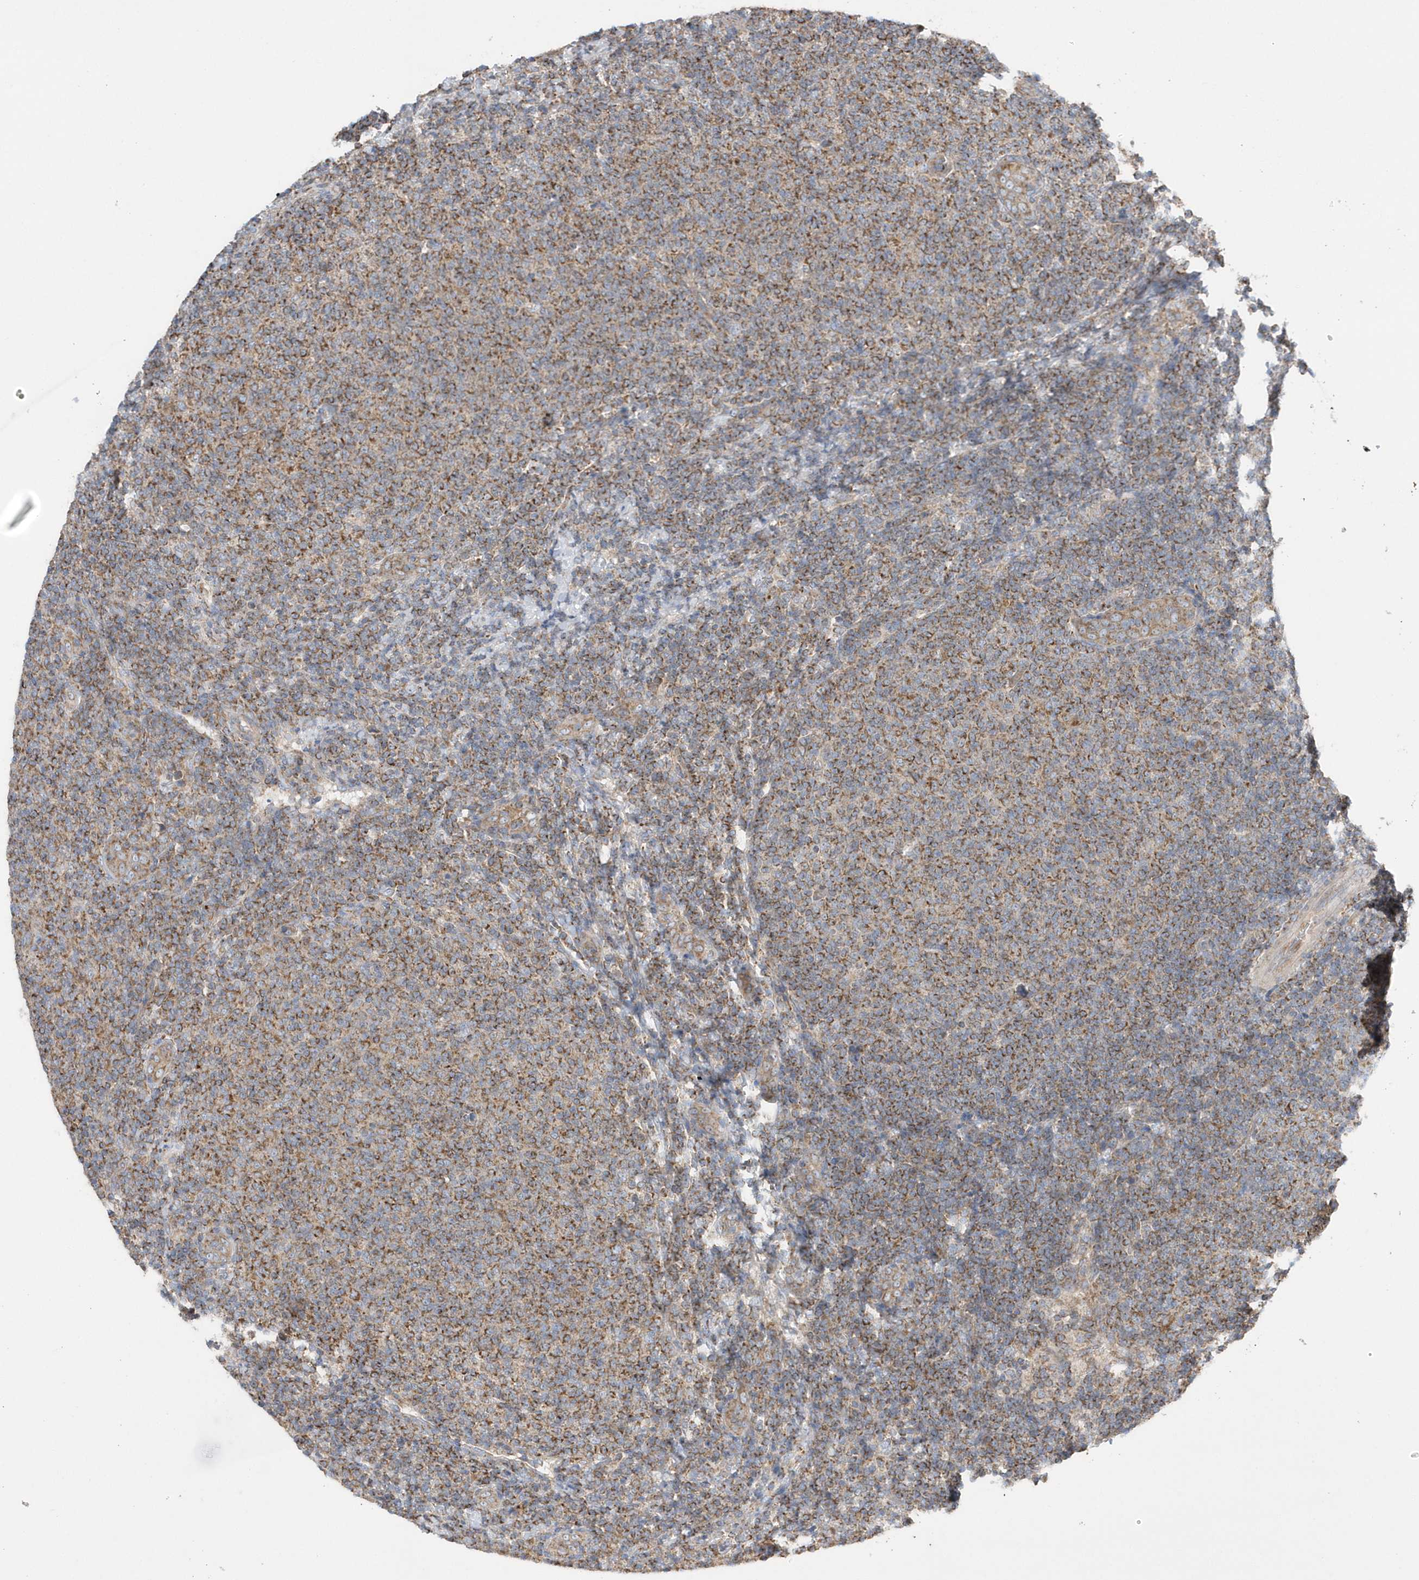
{"staining": {"intensity": "moderate", "quantity": ">75%", "location": "cytoplasmic/membranous"}, "tissue": "lymphoma", "cell_type": "Tumor cells", "image_type": "cancer", "snomed": [{"axis": "morphology", "description": "Malignant lymphoma, non-Hodgkin's type, Low grade"}, {"axis": "topography", "description": "Lymph node"}], "caption": "A high-resolution histopathology image shows immunohistochemistry (IHC) staining of malignant lymphoma, non-Hodgkin's type (low-grade), which shows moderate cytoplasmic/membranous staining in about >75% of tumor cells.", "gene": "SPATA5", "patient": {"sex": "male", "age": 66}}